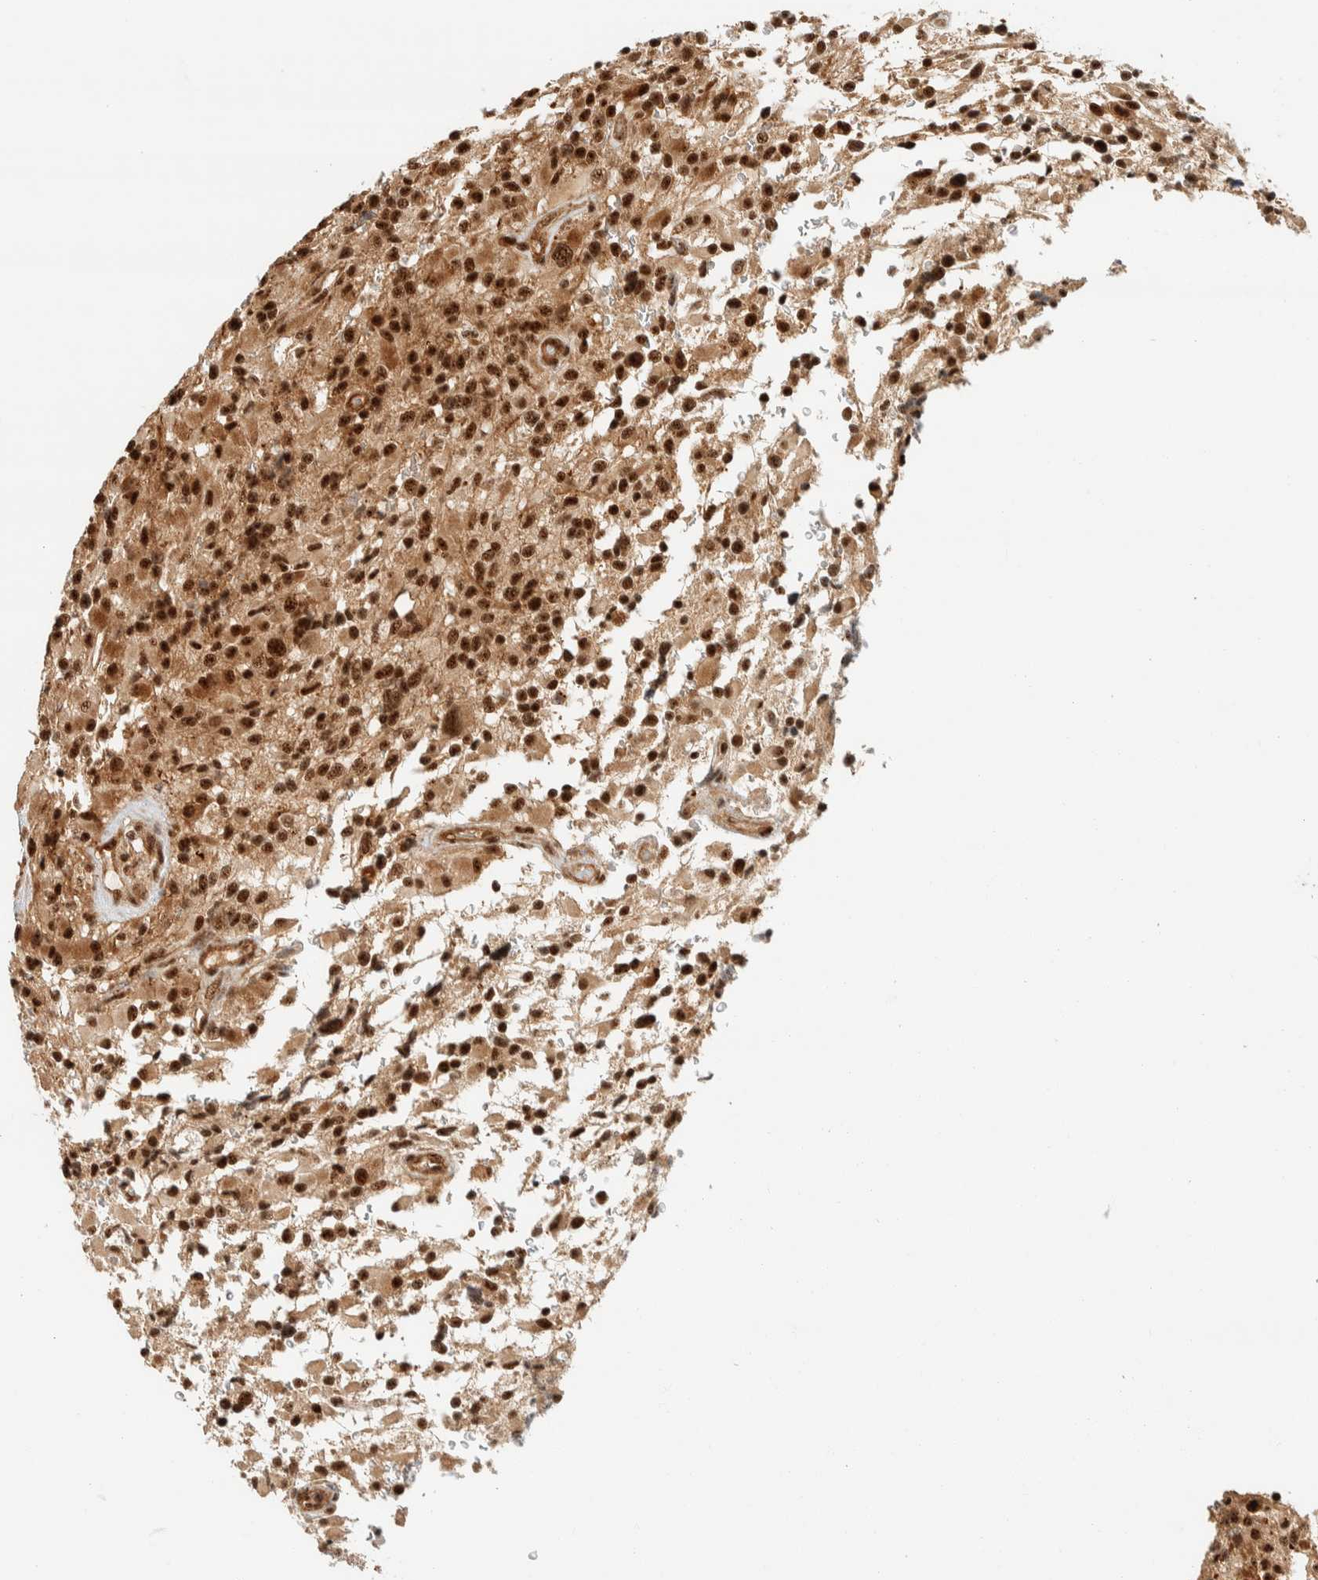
{"staining": {"intensity": "strong", "quantity": ">75%", "location": "cytoplasmic/membranous,nuclear"}, "tissue": "glioma", "cell_type": "Tumor cells", "image_type": "cancer", "snomed": [{"axis": "morphology", "description": "Glioma, malignant, High grade"}, {"axis": "topography", "description": "Brain"}], "caption": "DAB immunohistochemical staining of human malignant high-grade glioma demonstrates strong cytoplasmic/membranous and nuclear protein positivity in about >75% of tumor cells.", "gene": "SIK1", "patient": {"sex": "male", "age": 71}}